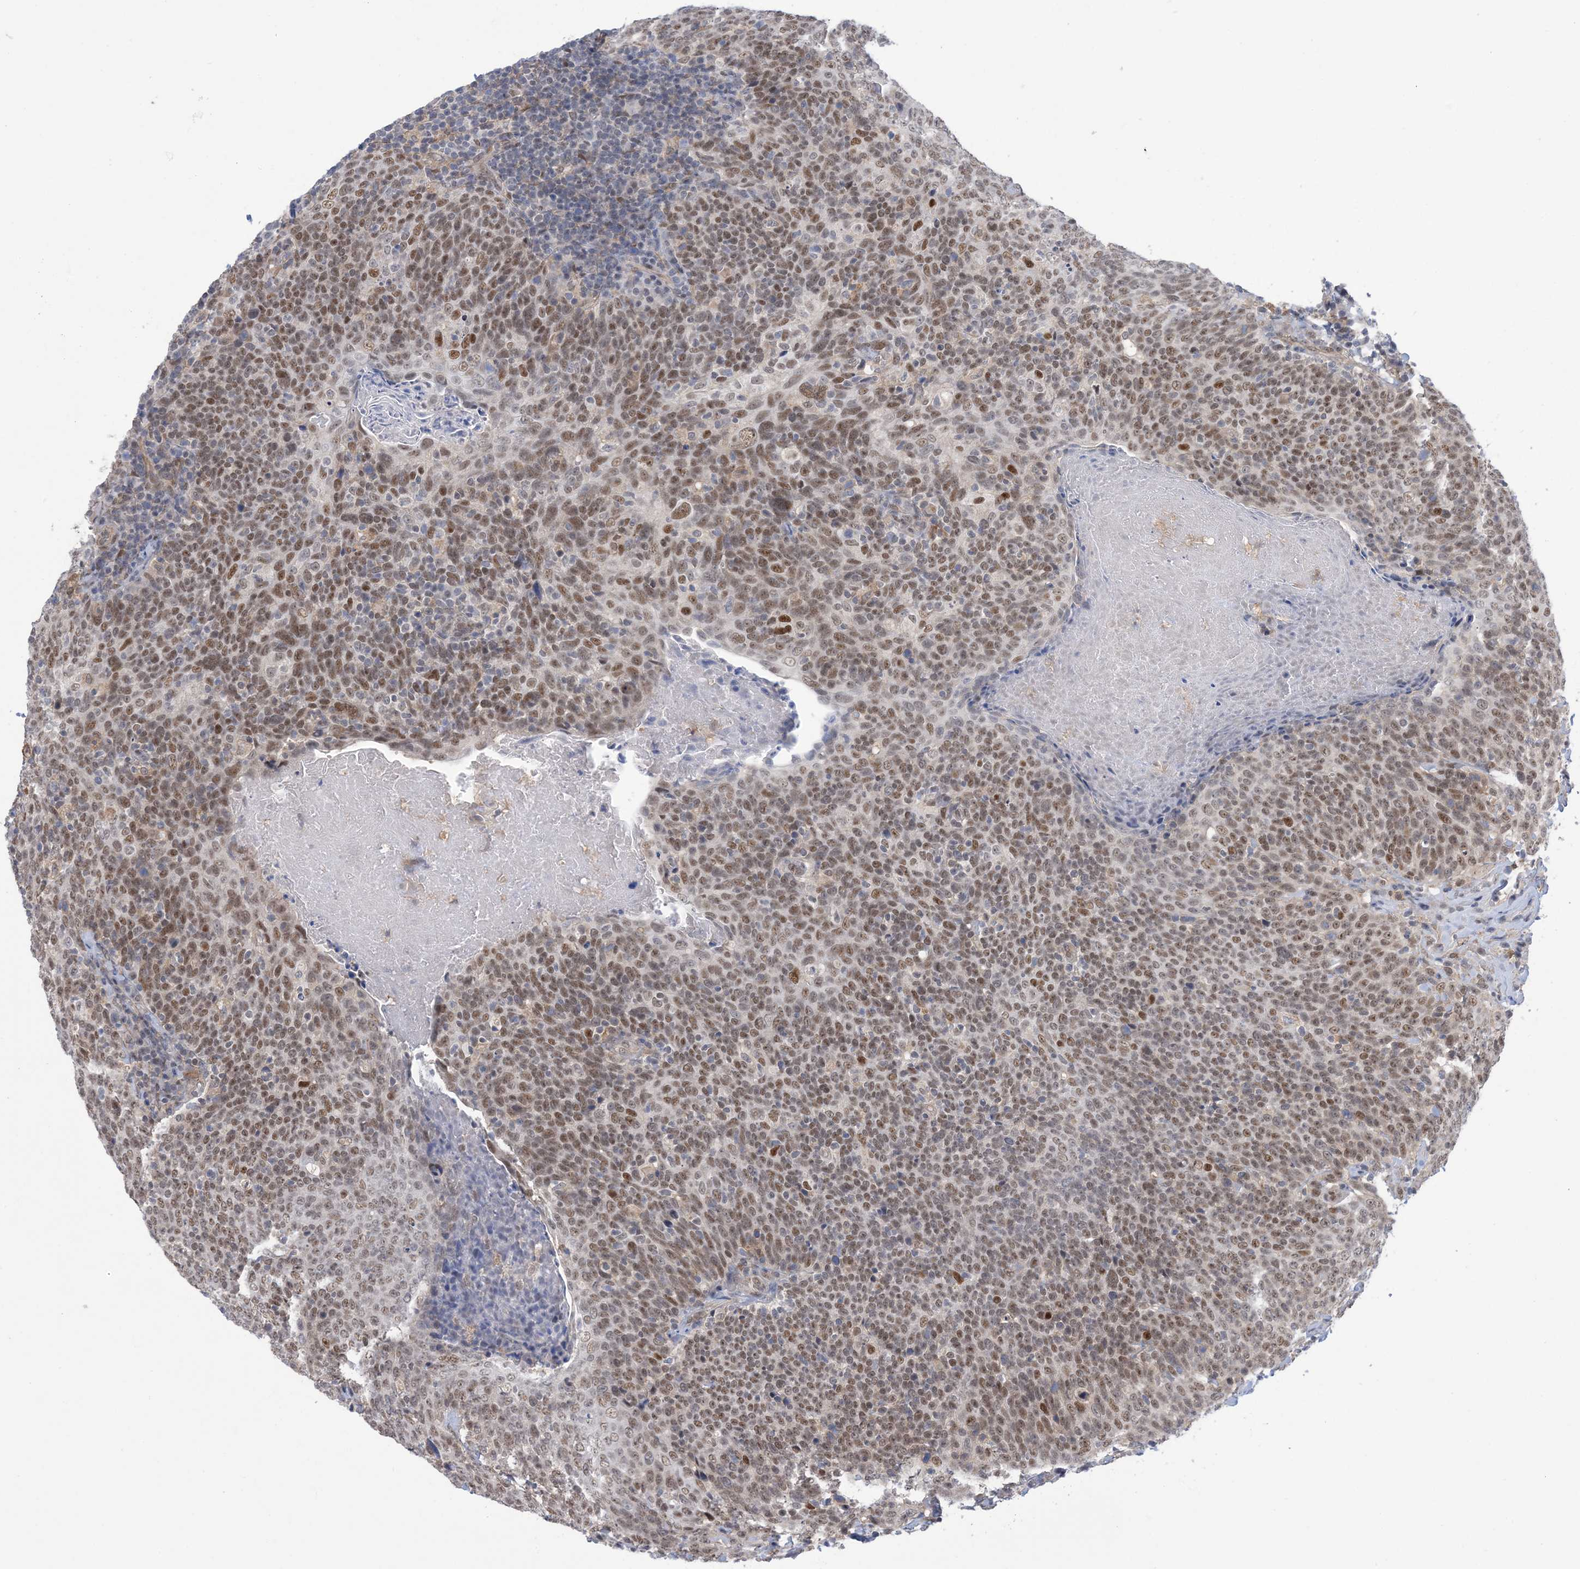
{"staining": {"intensity": "moderate", "quantity": "25%-75%", "location": "nuclear"}, "tissue": "head and neck cancer", "cell_type": "Tumor cells", "image_type": "cancer", "snomed": [{"axis": "morphology", "description": "Squamous cell carcinoma, NOS"}, {"axis": "morphology", "description": "Squamous cell carcinoma, metastatic, NOS"}, {"axis": "topography", "description": "Lymph node"}, {"axis": "topography", "description": "Head-Neck"}], "caption": "Immunohistochemistry image of neoplastic tissue: head and neck cancer stained using immunohistochemistry (IHC) shows medium levels of moderate protein expression localized specifically in the nuclear of tumor cells, appearing as a nuclear brown color.", "gene": "ZNF8", "patient": {"sex": "male", "age": 62}}